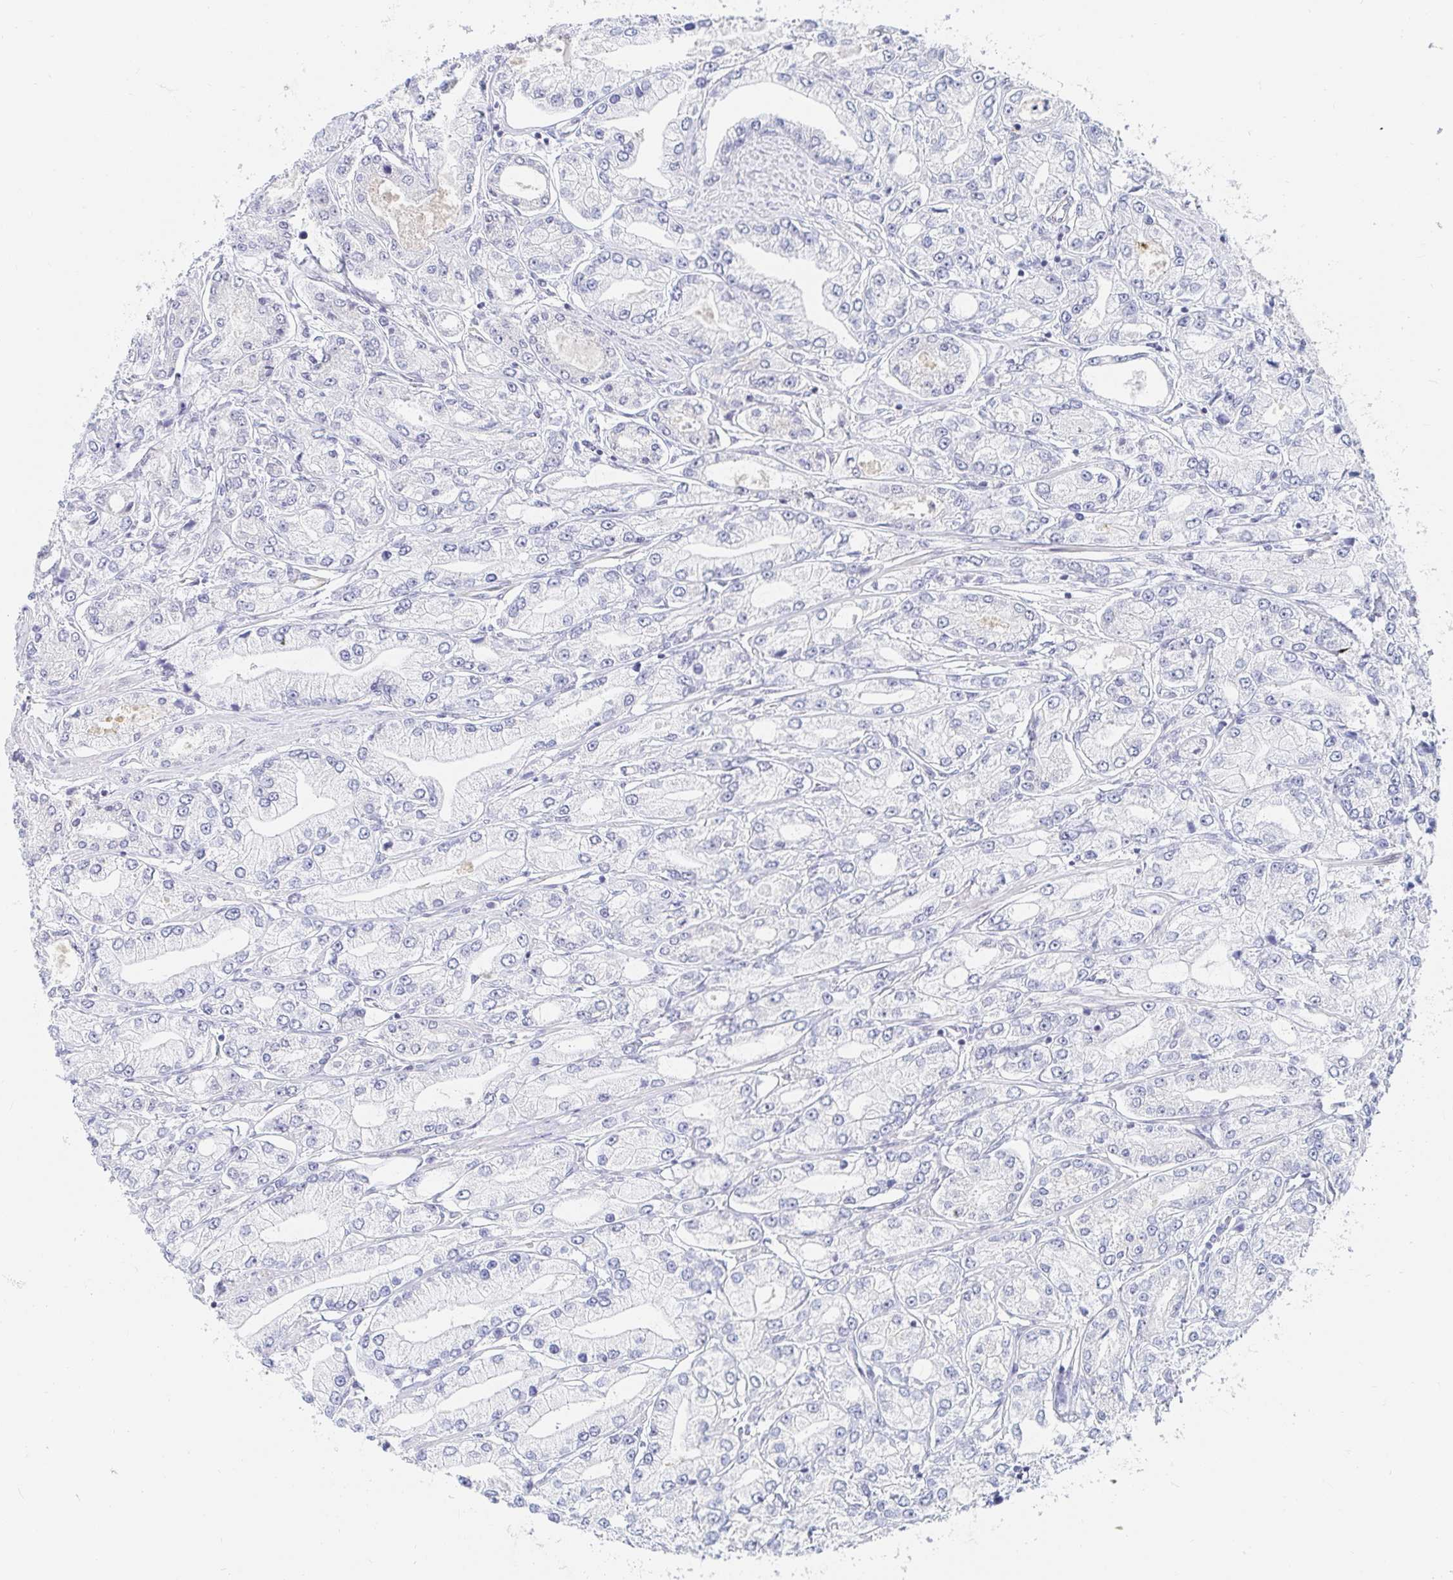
{"staining": {"intensity": "negative", "quantity": "none", "location": "none"}, "tissue": "prostate cancer", "cell_type": "Tumor cells", "image_type": "cancer", "snomed": [{"axis": "morphology", "description": "Adenocarcinoma, High grade"}, {"axis": "topography", "description": "Prostate"}], "caption": "This is a photomicrograph of IHC staining of prostate adenocarcinoma (high-grade), which shows no expression in tumor cells.", "gene": "COL28A1", "patient": {"sex": "male", "age": 66}}